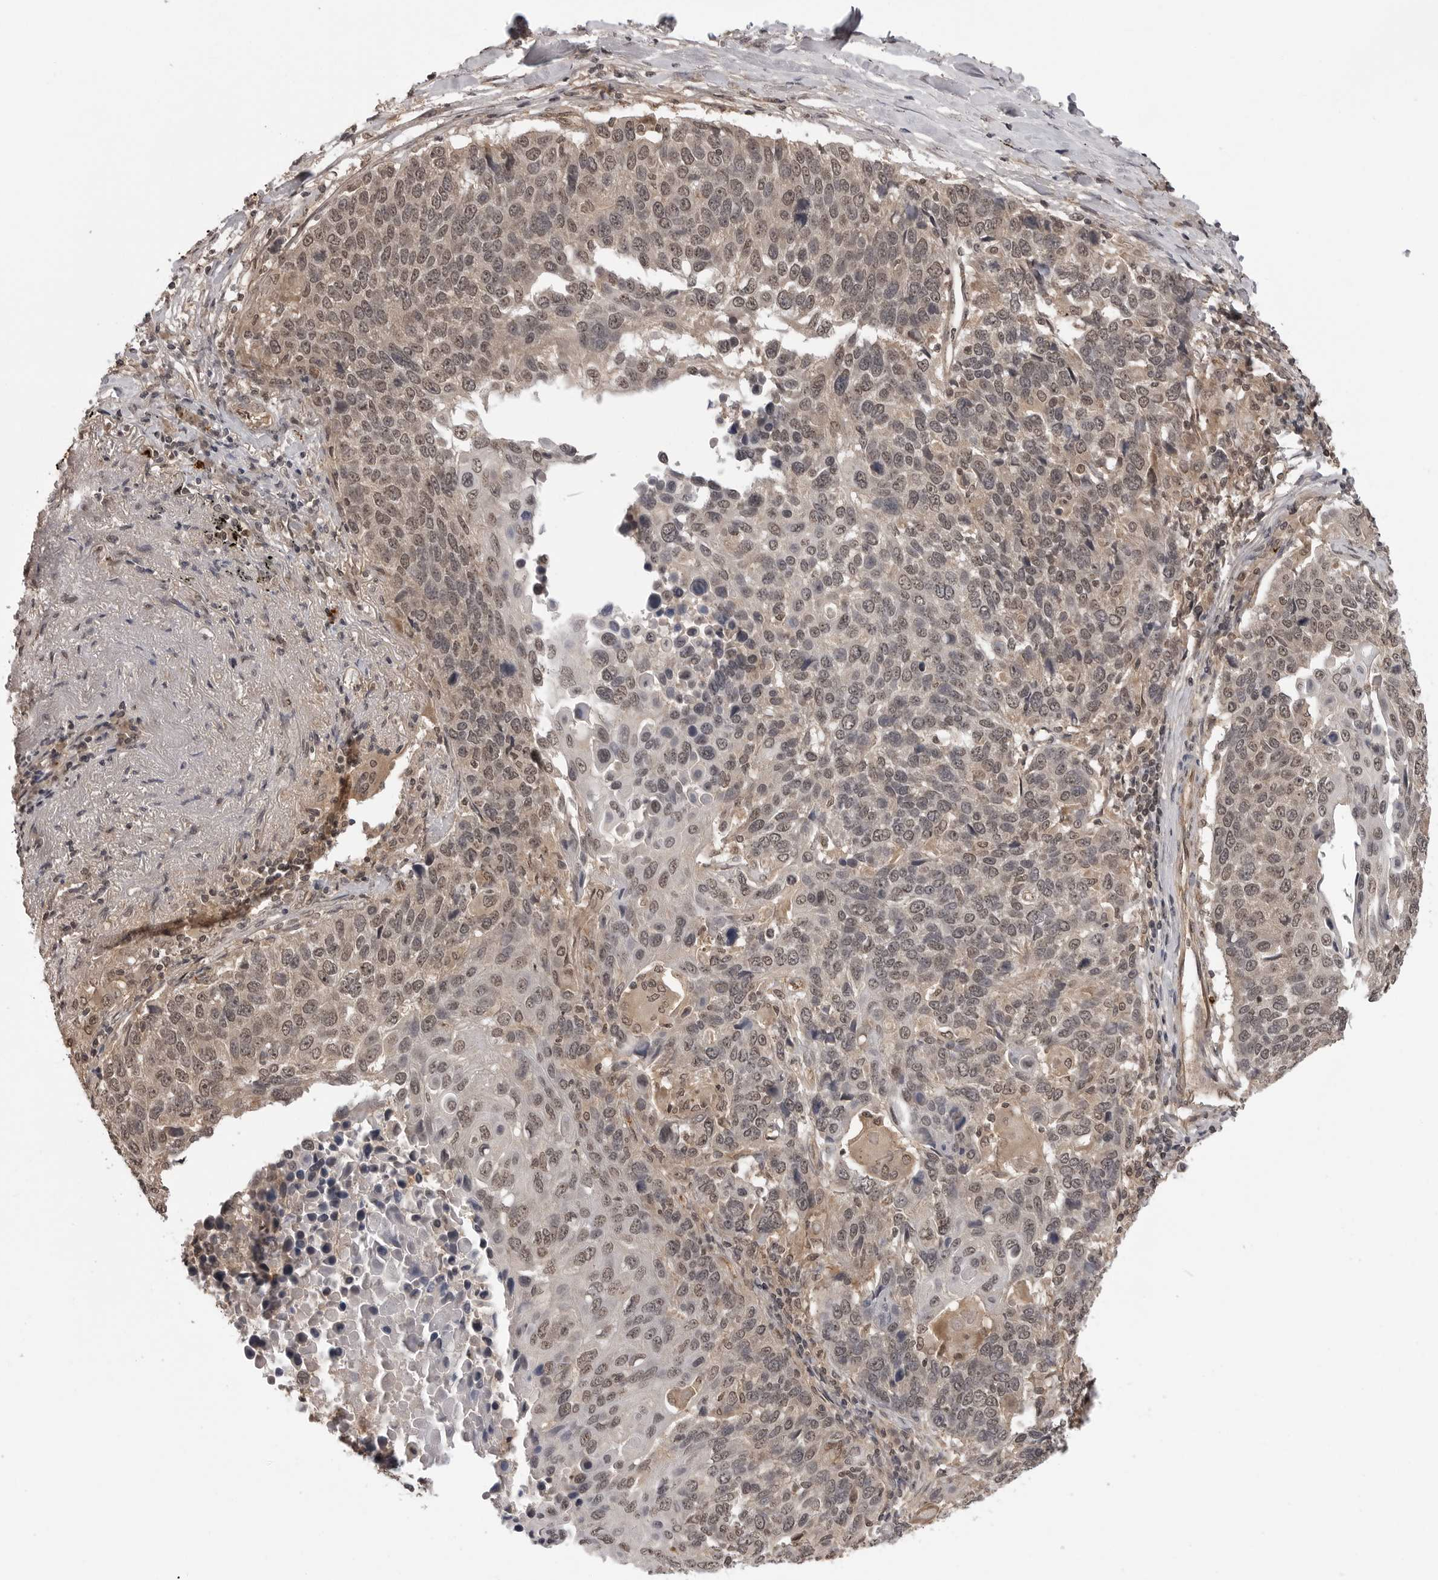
{"staining": {"intensity": "weak", "quantity": "25%-75%", "location": "nuclear"}, "tissue": "lung cancer", "cell_type": "Tumor cells", "image_type": "cancer", "snomed": [{"axis": "morphology", "description": "Squamous cell carcinoma, NOS"}, {"axis": "topography", "description": "Lung"}], "caption": "A brown stain shows weak nuclear expression of a protein in human lung cancer tumor cells.", "gene": "IL24", "patient": {"sex": "male", "age": 66}}